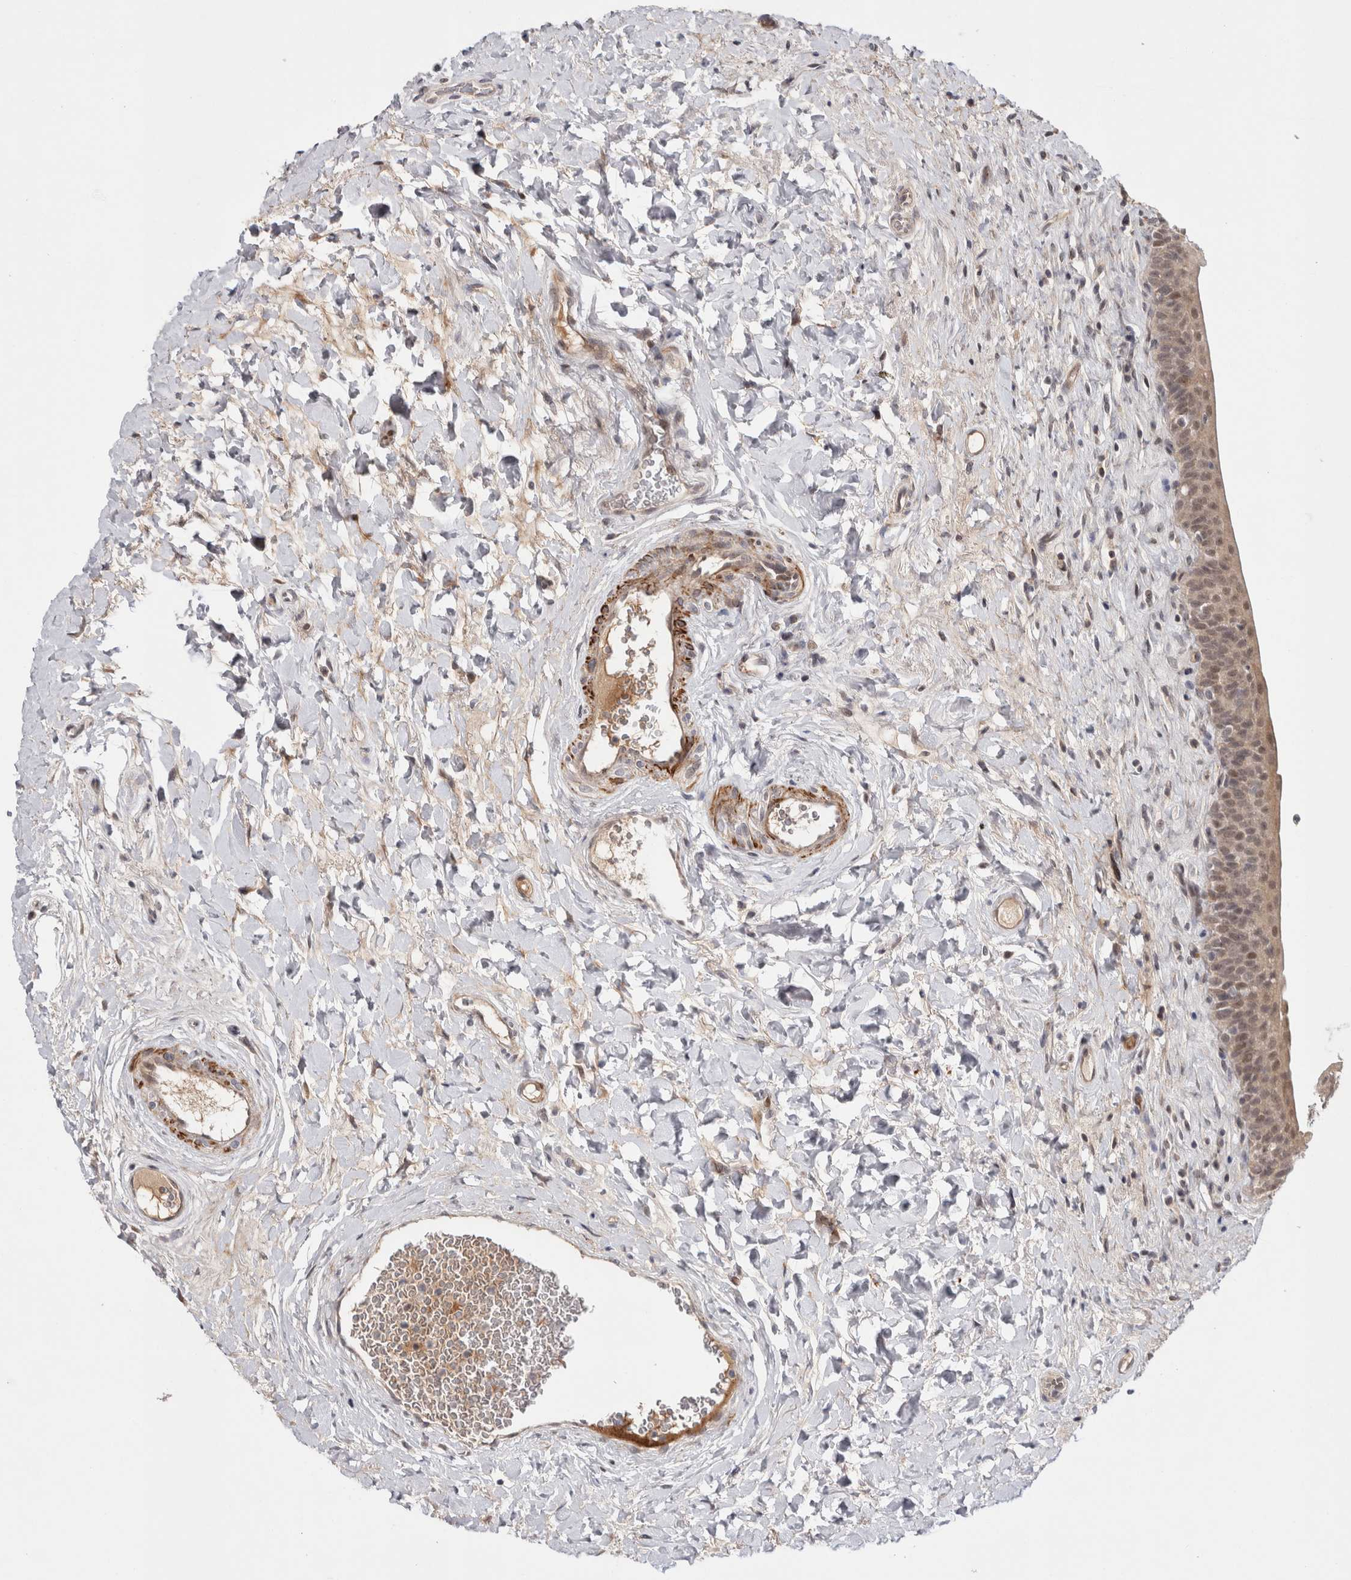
{"staining": {"intensity": "weak", "quantity": ">75%", "location": "cytoplasmic/membranous,nuclear"}, "tissue": "urinary bladder", "cell_type": "Urothelial cells", "image_type": "normal", "snomed": [{"axis": "morphology", "description": "Normal tissue, NOS"}, {"axis": "topography", "description": "Urinary bladder"}], "caption": "A high-resolution photomicrograph shows immunohistochemistry staining of normal urinary bladder, which reveals weak cytoplasmic/membranous,nuclear staining in about >75% of urothelial cells. (DAB = brown stain, brightfield microscopy at high magnification).", "gene": "ZNF318", "patient": {"sex": "male", "age": 83}}